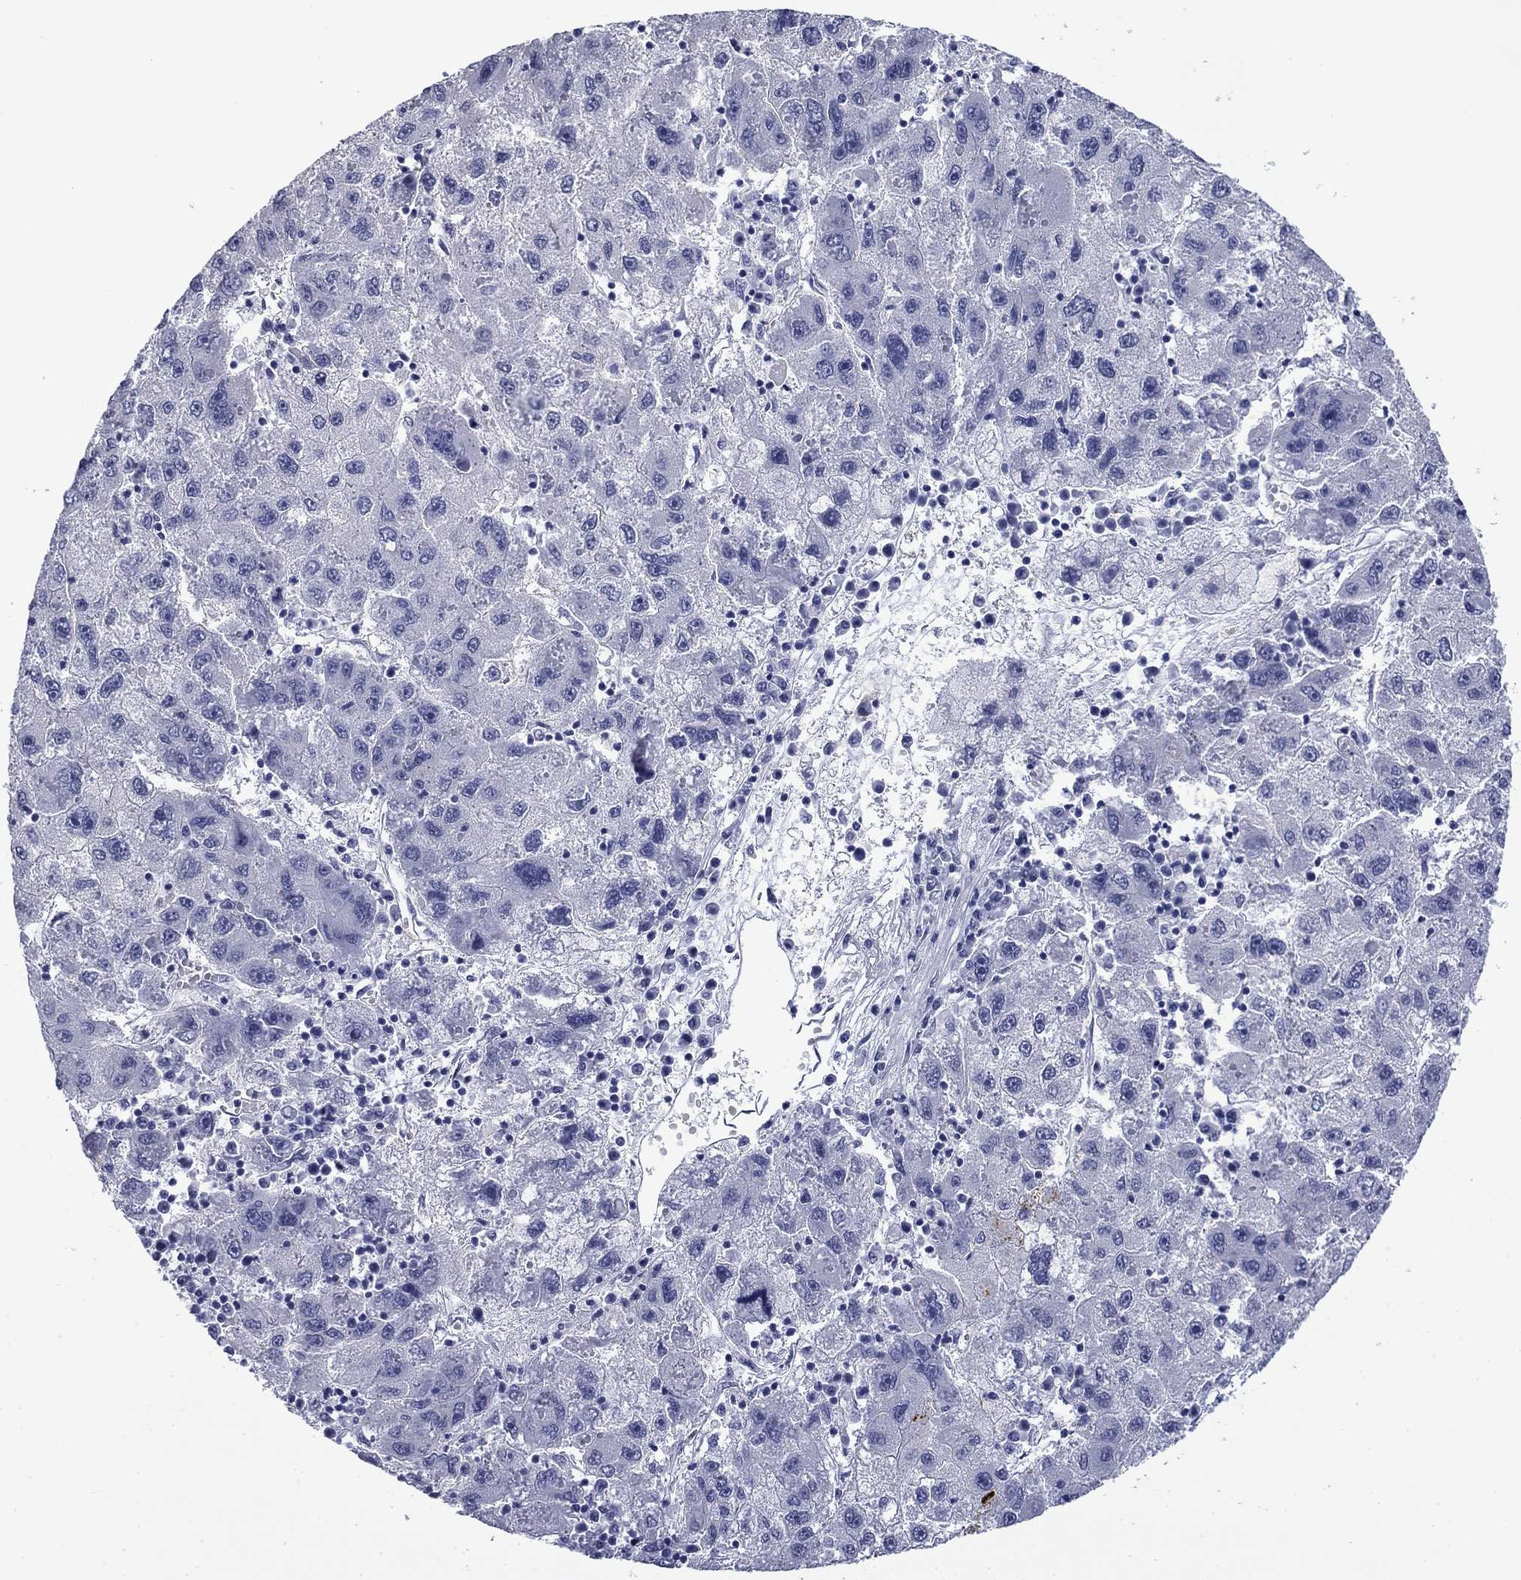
{"staining": {"intensity": "negative", "quantity": "none", "location": "none"}, "tissue": "liver cancer", "cell_type": "Tumor cells", "image_type": "cancer", "snomed": [{"axis": "morphology", "description": "Carcinoma, Hepatocellular, NOS"}, {"axis": "topography", "description": "Liver"}], "caption": "Immunohistochemistry (IHC) of human liver cancer reveals no expression in tumor cells.", "gene": "BCL2L14", "patient": {"sex": "male", "age": 75}}